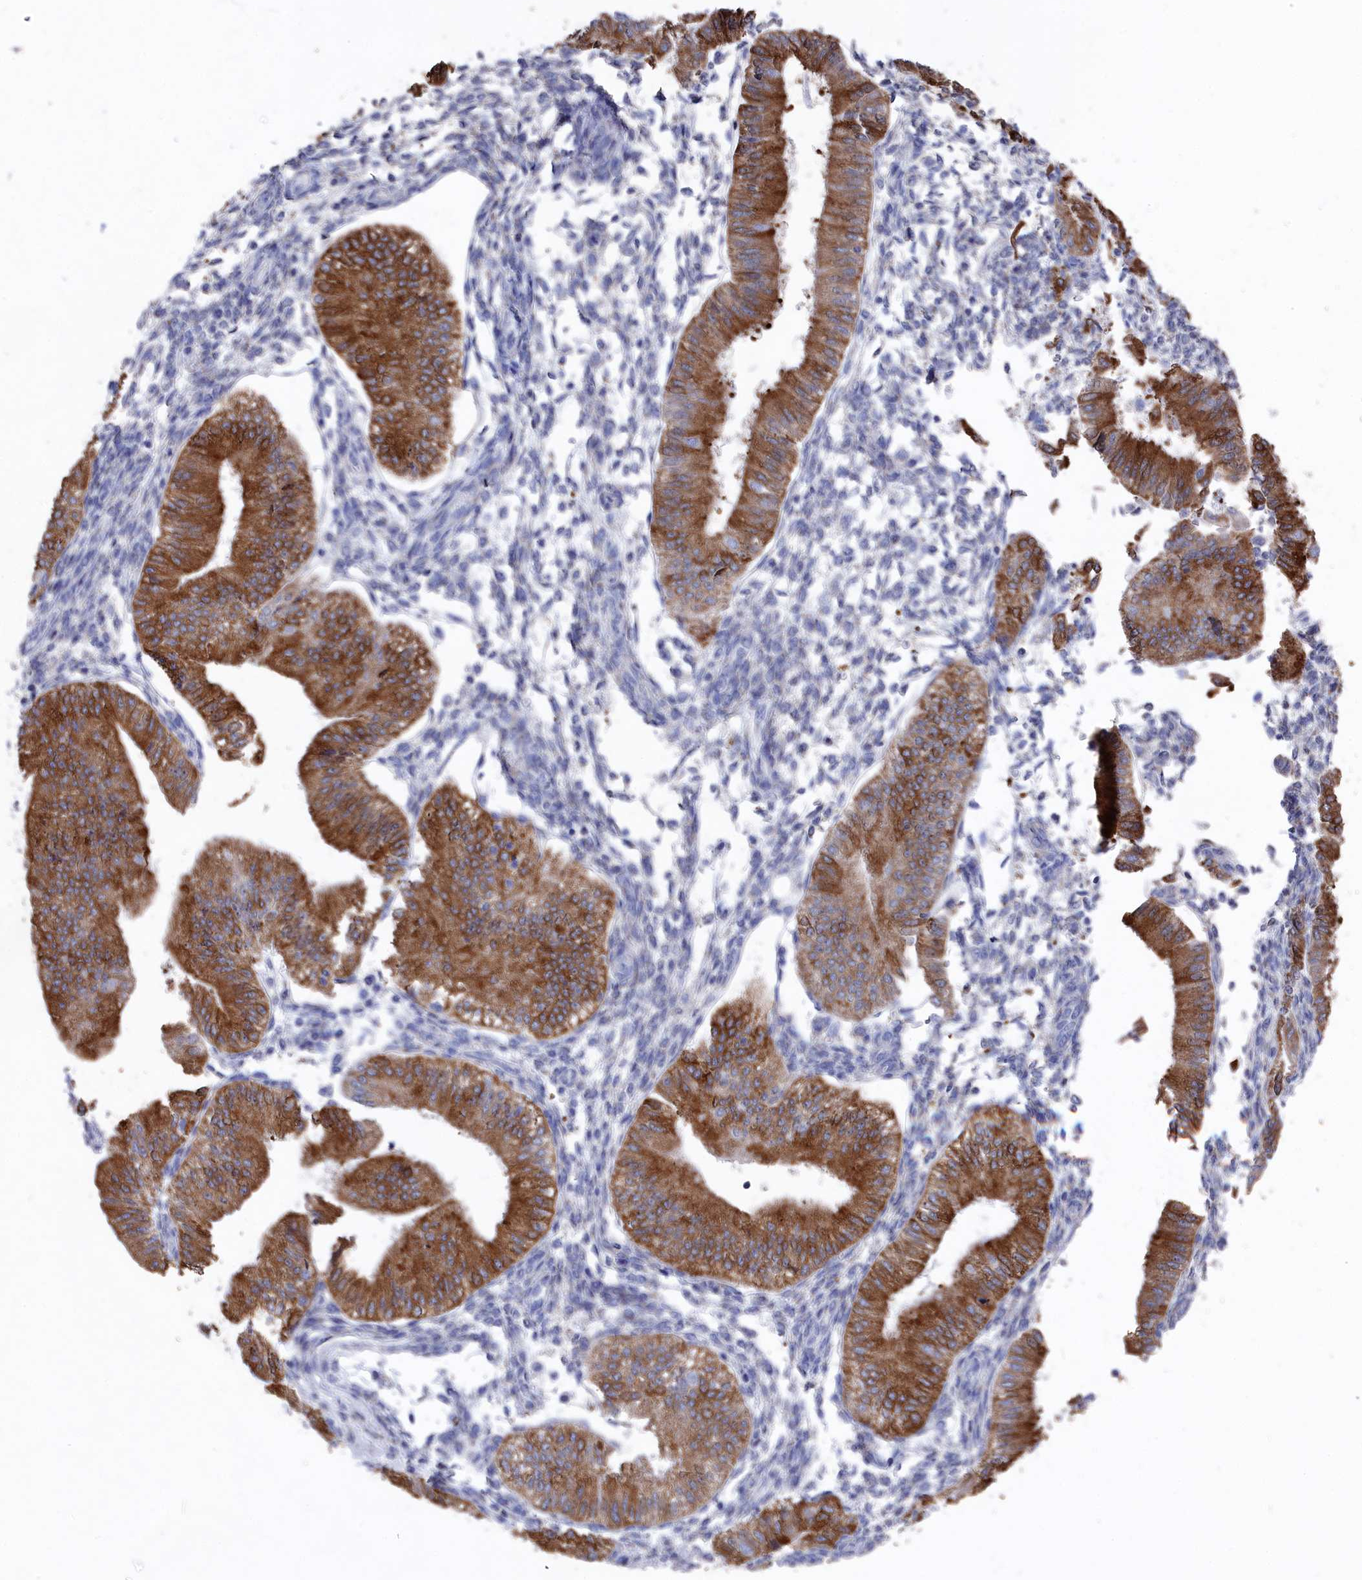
{"staining": {"intensity": "negative", "quantity": "none", "location": "none"}, "tissue": "endometrium", "cell_type": "Cells in endometrial stroma", "image_type": "normal", "snomed": [{"axis": "morphology", "description": "Normal tissue, NOS"}, {"axis": "topography", "description": "Endometrium"}], "caption": "An immunohistochemistry image of benign endometrium is shown. There is no staining in cells in endometrial stroma of endometrium.", "gene": "SEMG2", "patient": {"sex": "female", "age": 39}}